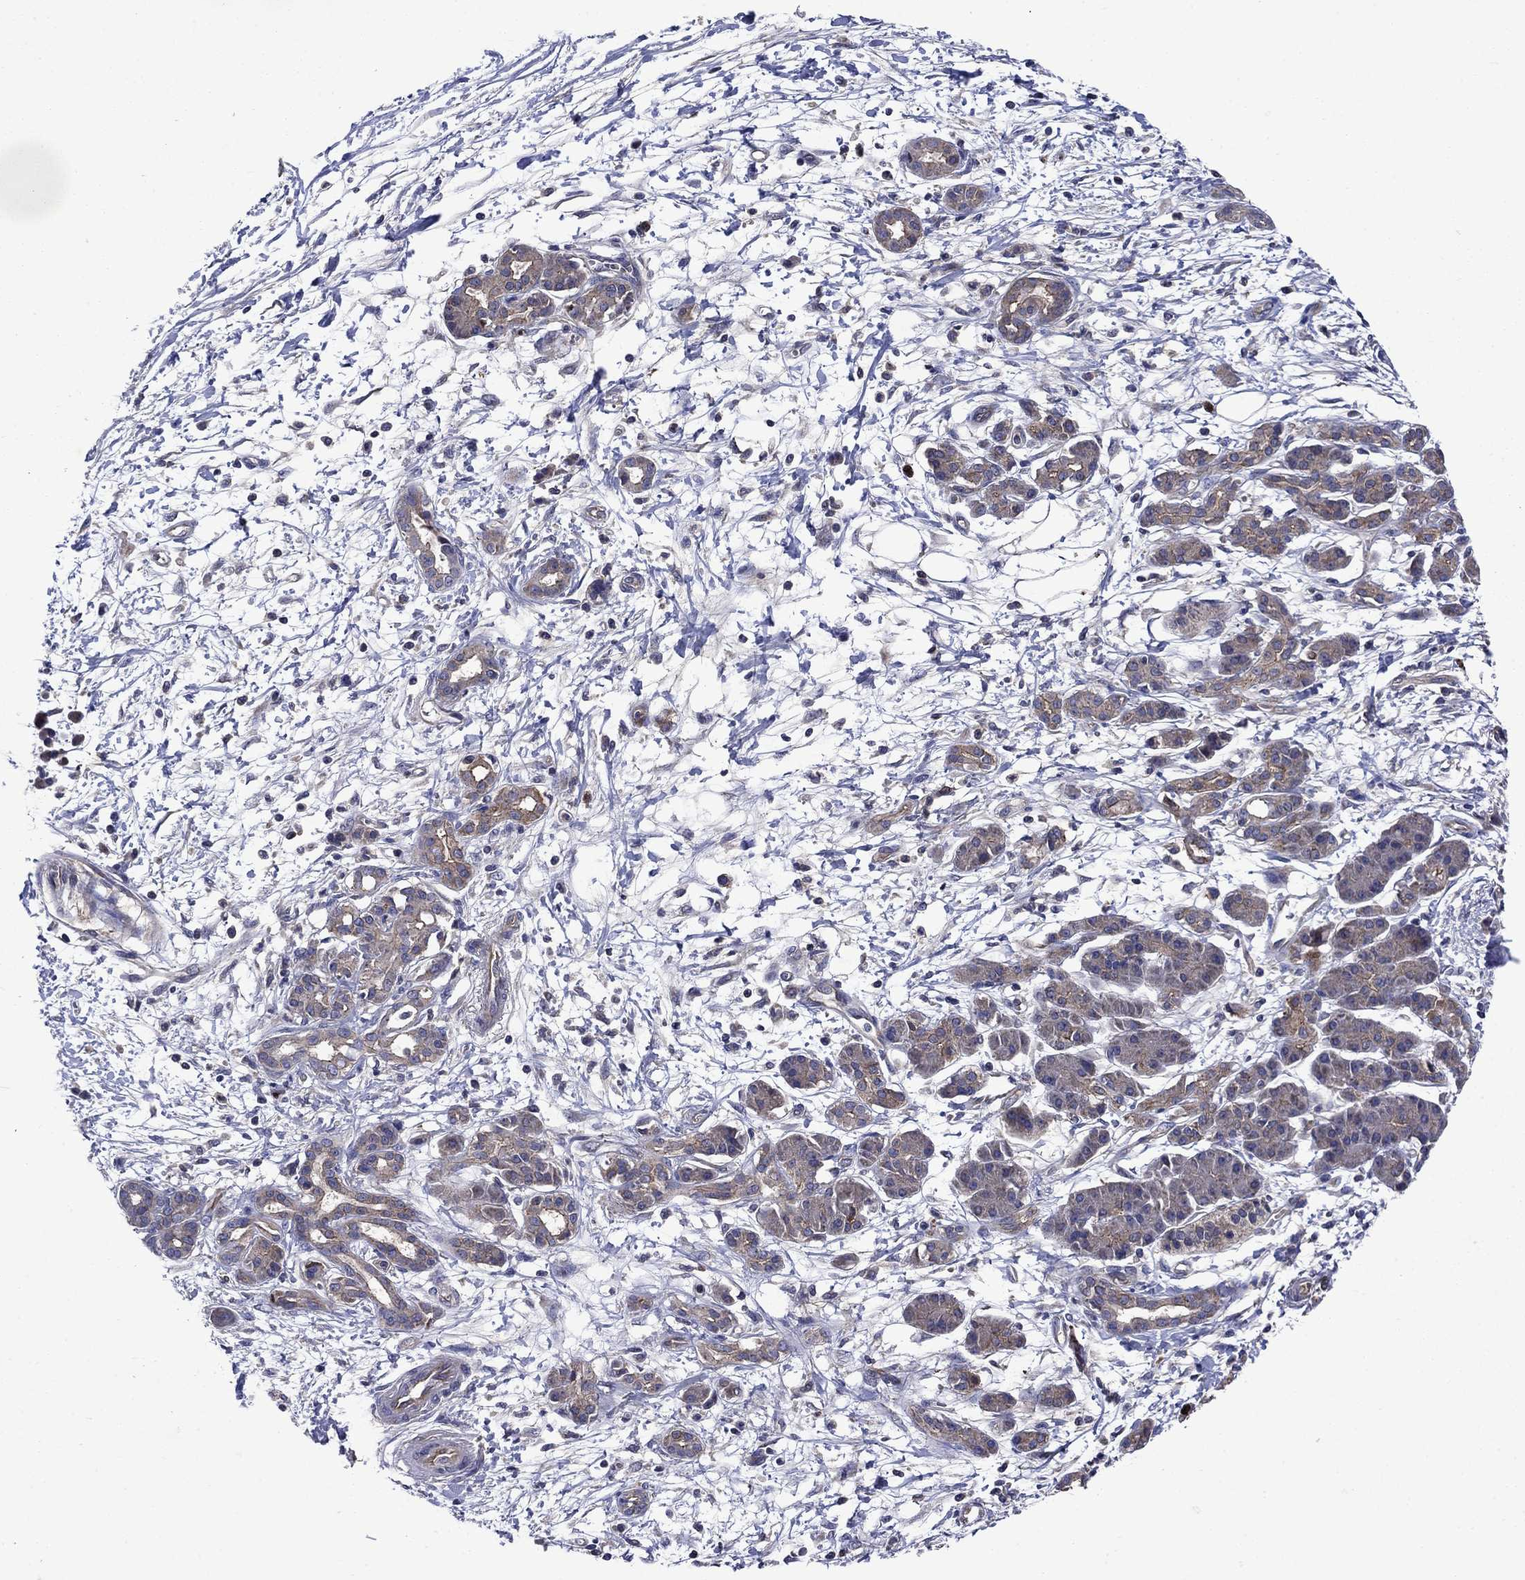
{"staining": {"intensity": "moderate", "quantity": "<25%", "location": "cytoplasmic/membranous"}, "tissue": "pancreatic cancer", "cell_type": "Tumor cells", "image_type": "cancer", "snomed": [{"axis": "morphology", "description": "Adenocarcinoma, NOS"}, {"axis": "topography", "description": "Pancreas"}], "caption": "Moderate cytoplasmic/membranous expression is seen in about <25% of tumor cells in pancreatic cancer.", "gene": "KIF22", "patient": {"sex": "male", "age": 72}}